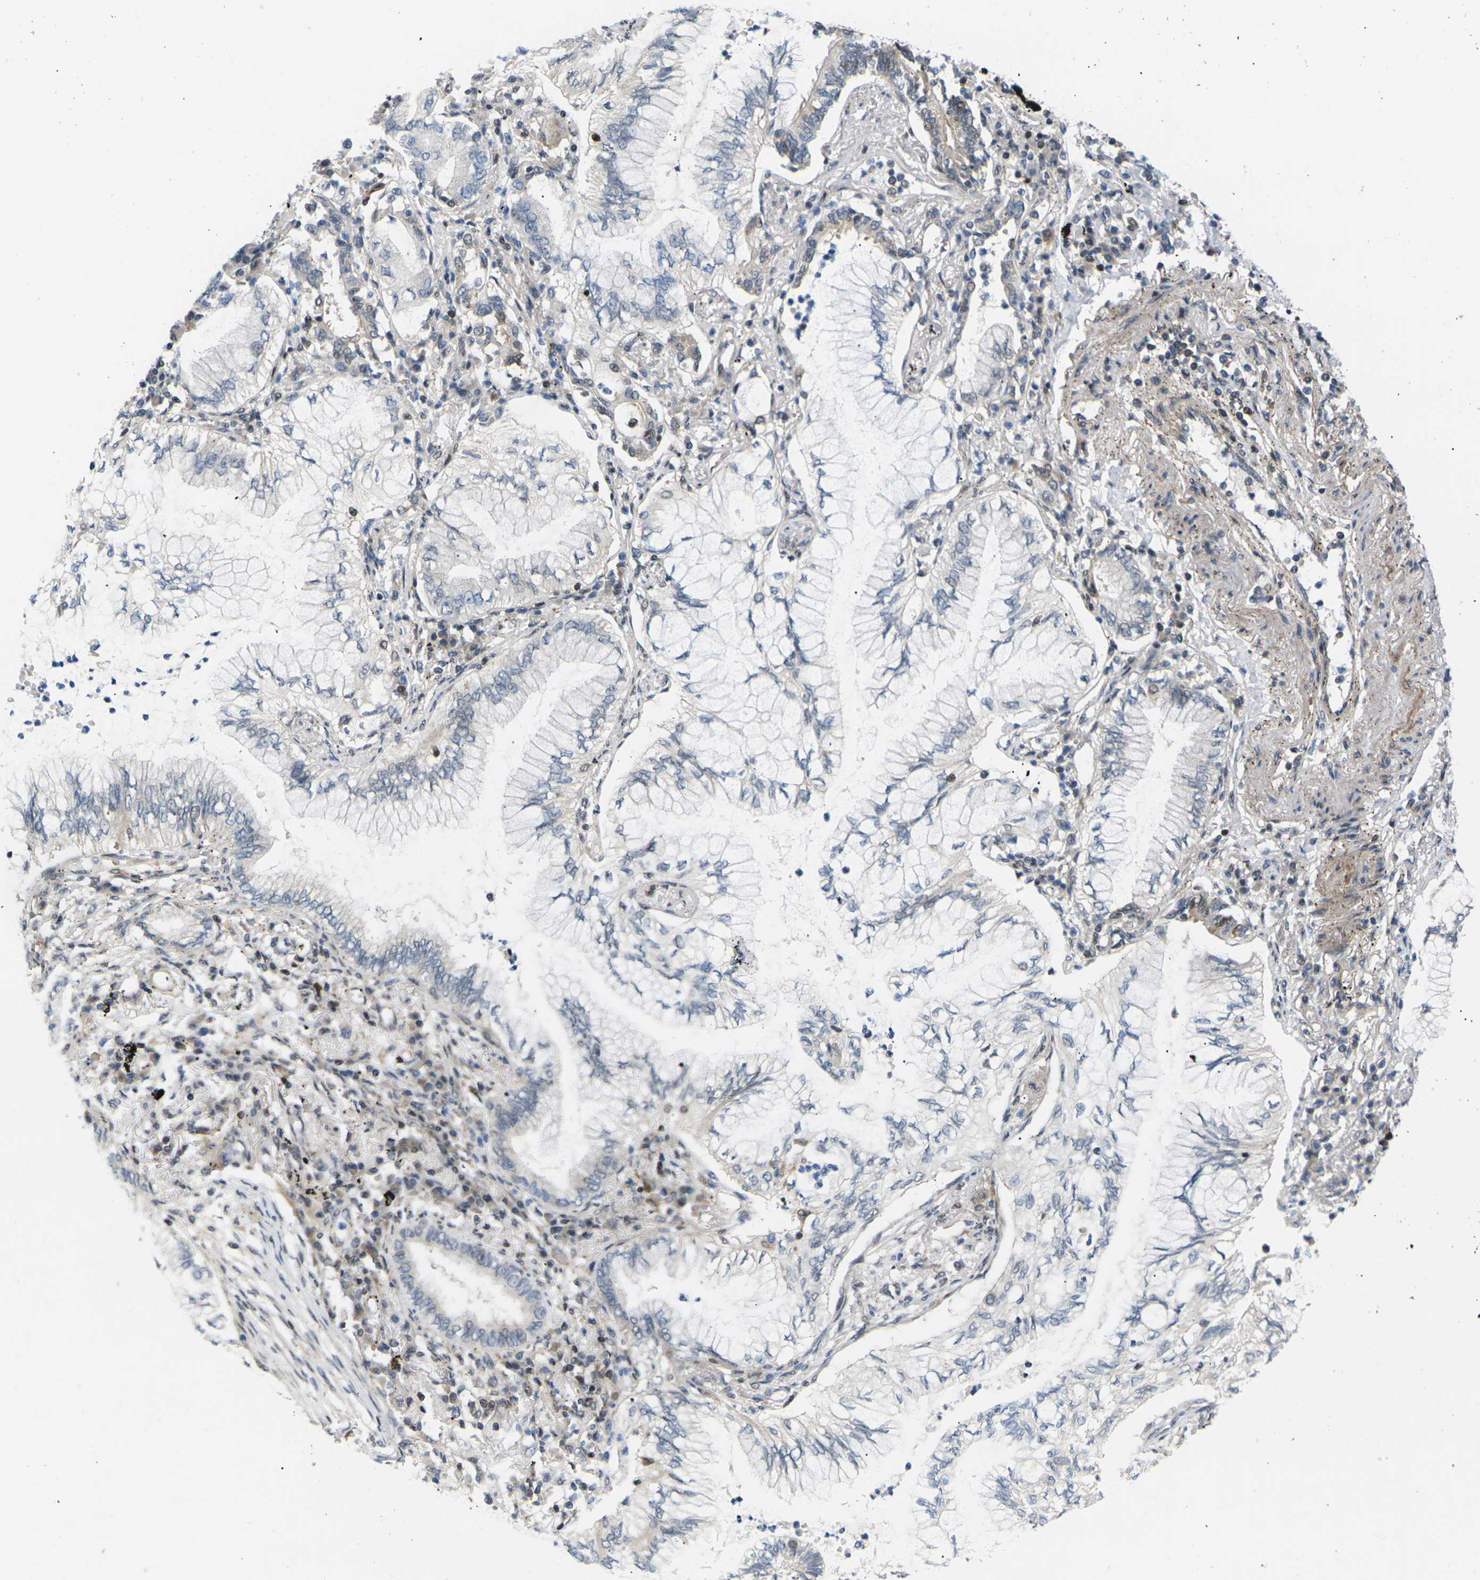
{"staining": {"intensity": "weak", "quantity": "<25%", "location": "cytoplasmic/membranous"}, "tissue": "lung cancer", "cell_type": "Tumor cells", "image_type": "cancer", "snomed": [{"axis": "morphology", "description": "Normal tissue, NOS"}, {"axis": "morphology", "description": "Adenocarcinoma, NOS"}, {"axis": "topography", "description": "Bronchus"}, {"axis": "topography", "description": "Lung"}], "caption": "DAB (3,3'-diaminobenzidine) immunohistochemical staining of lung cancer displays no significant expression in tumor cells.", "gene": "RPS6KA3", "patient": {"sex": "female", "age": 70}}